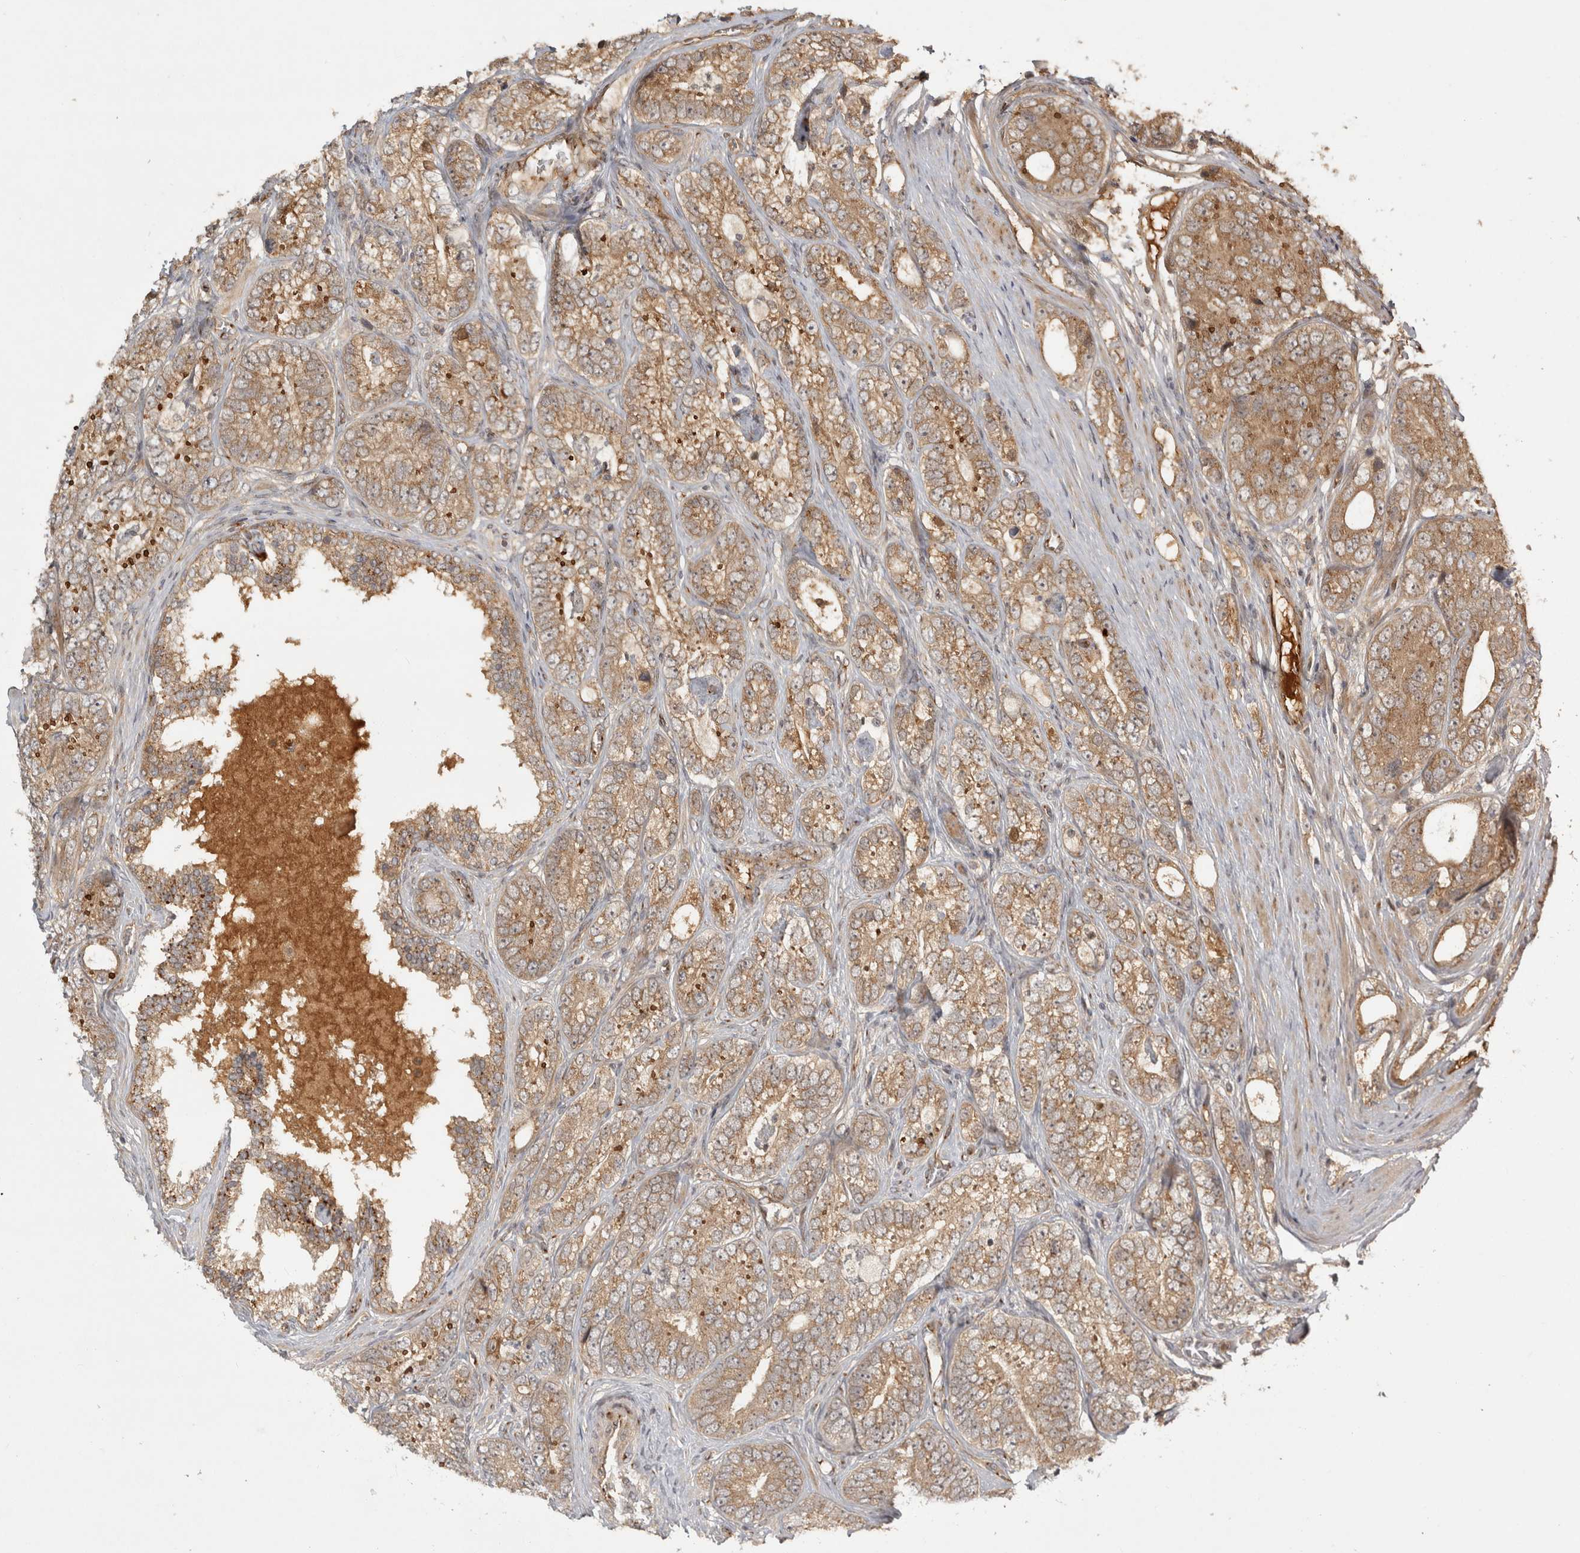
{"staining": {"intensity": "moderate", "quantity": ">75%", "location": "cytoplasmic/membranous"}, "tissue": "prostate cancer", "cell_type": "Tumor cells", "image_type": "cancer", "snomed": [{"axis": "morphology", "description": "Adenocarcinoma, High grade"}, {"axis": "topography", "description": "Prostate"}], "caption": "Immunohistochemical staining of human prostate cancer (adenocarcinoma (high-grade)) reveals moderate cytoplasmic/membranous protein staining in approximately >75% of tumor cells.", "gene": "CAMSAP2", "patient": {"sex": "male", "age": 56}}